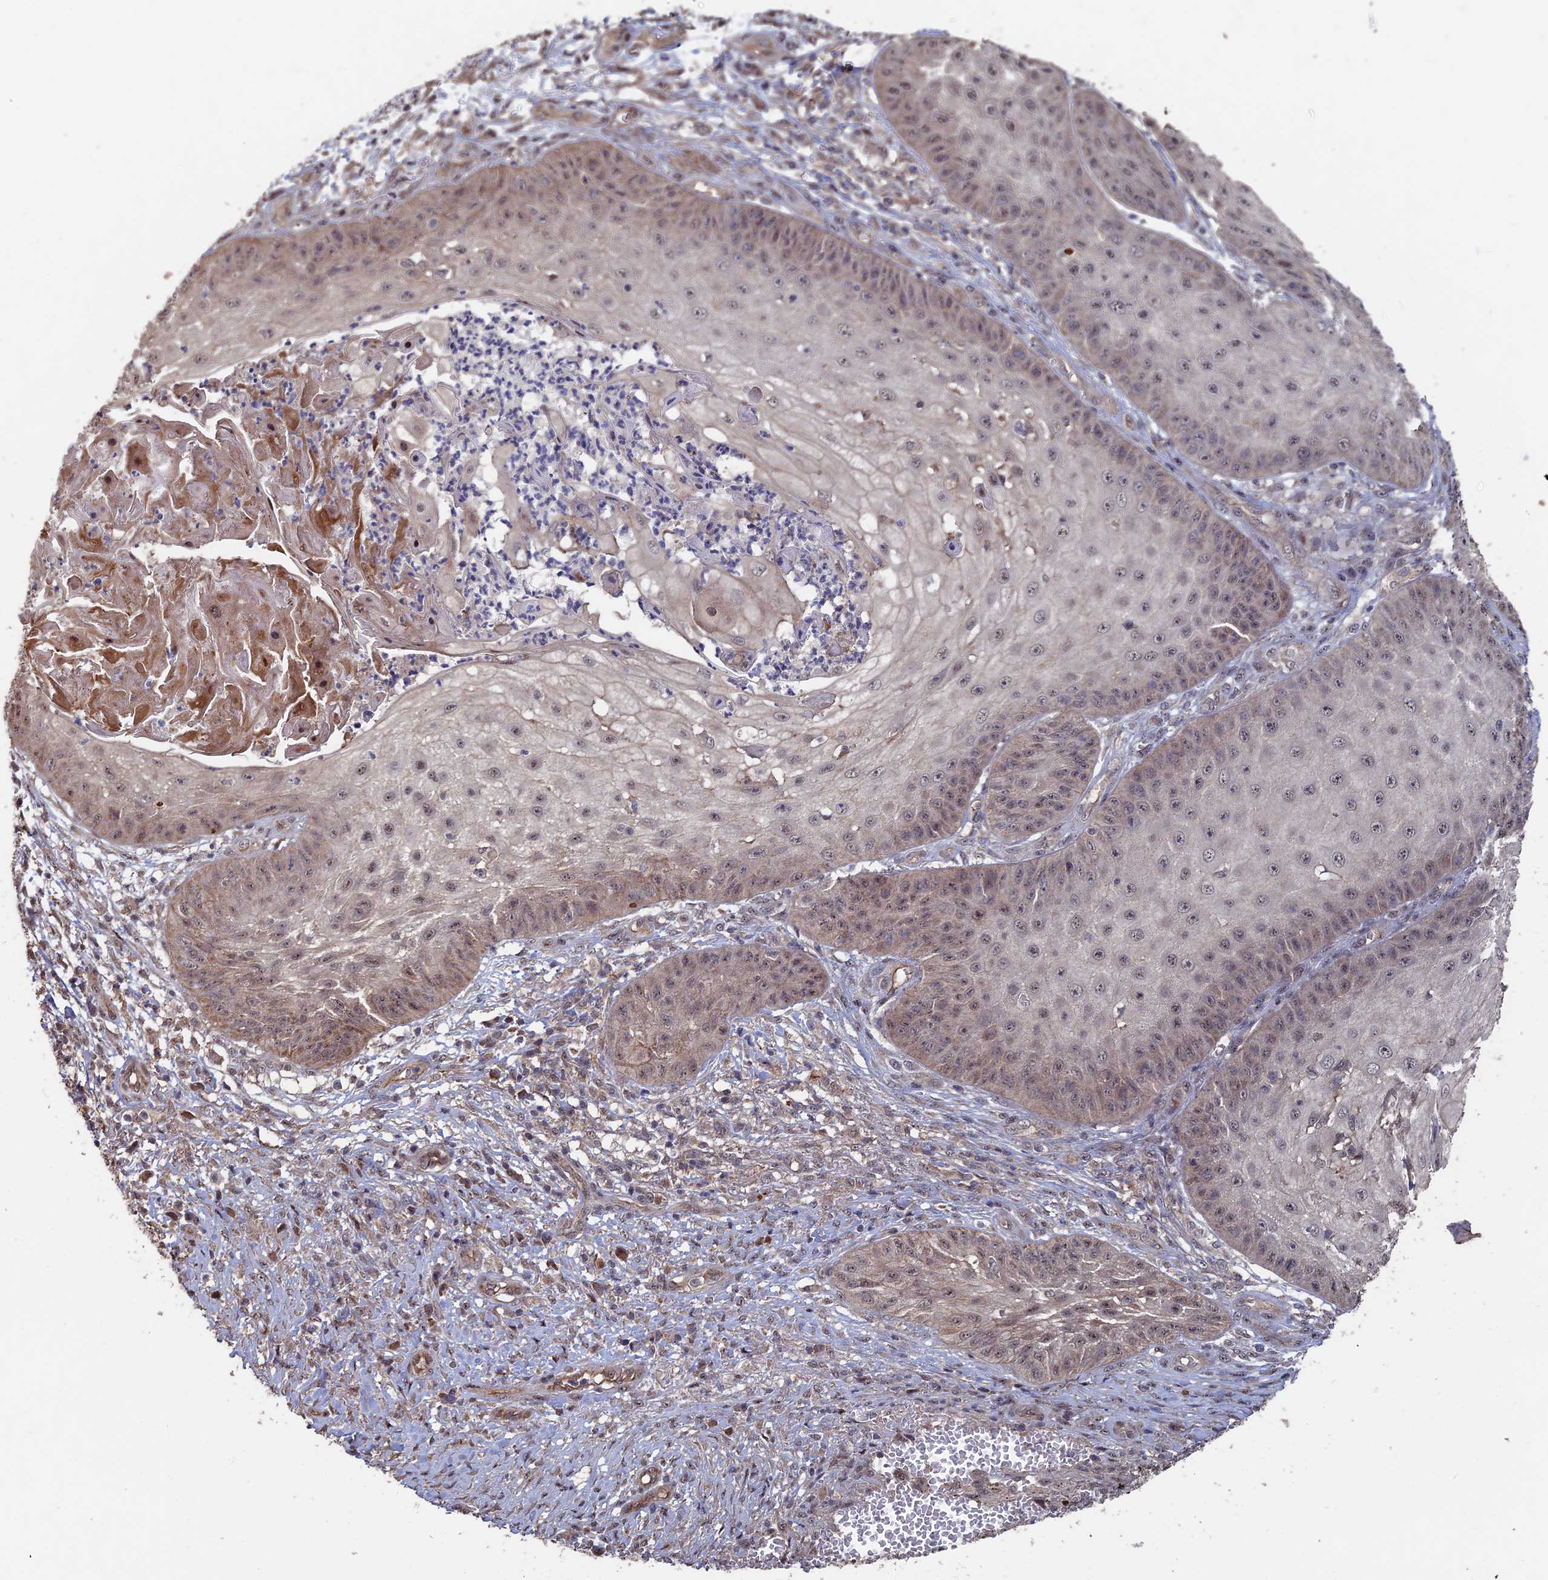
{"staining": {"intensity": "moderate", "quantity": "25%-75%", "location": "nuclear"}, "tissue": "skin cancer", "cell_type": "Tumor cells", "image_type": "cancer", "snomed": [{"axis": "morphology", "description": "Squamous cell carcinoma, NOS"}, {"axis": "topography", "description": "Skin"}], "caption": "IHC staining of squamous cell carcinoma (skin), which reveals medium levels of moderate nuclear expression in approximately 25%-75% of tumor cells indicating moderate nuclear protein positivity. The staining was performed using DAB (3,3'-diaminobenzidine) (brown) for protein detection and nuclei were counterstained in hematoxylin (blue).", "gene": "KIAA1328", "patient": {"sex": "male", "age": 70}}